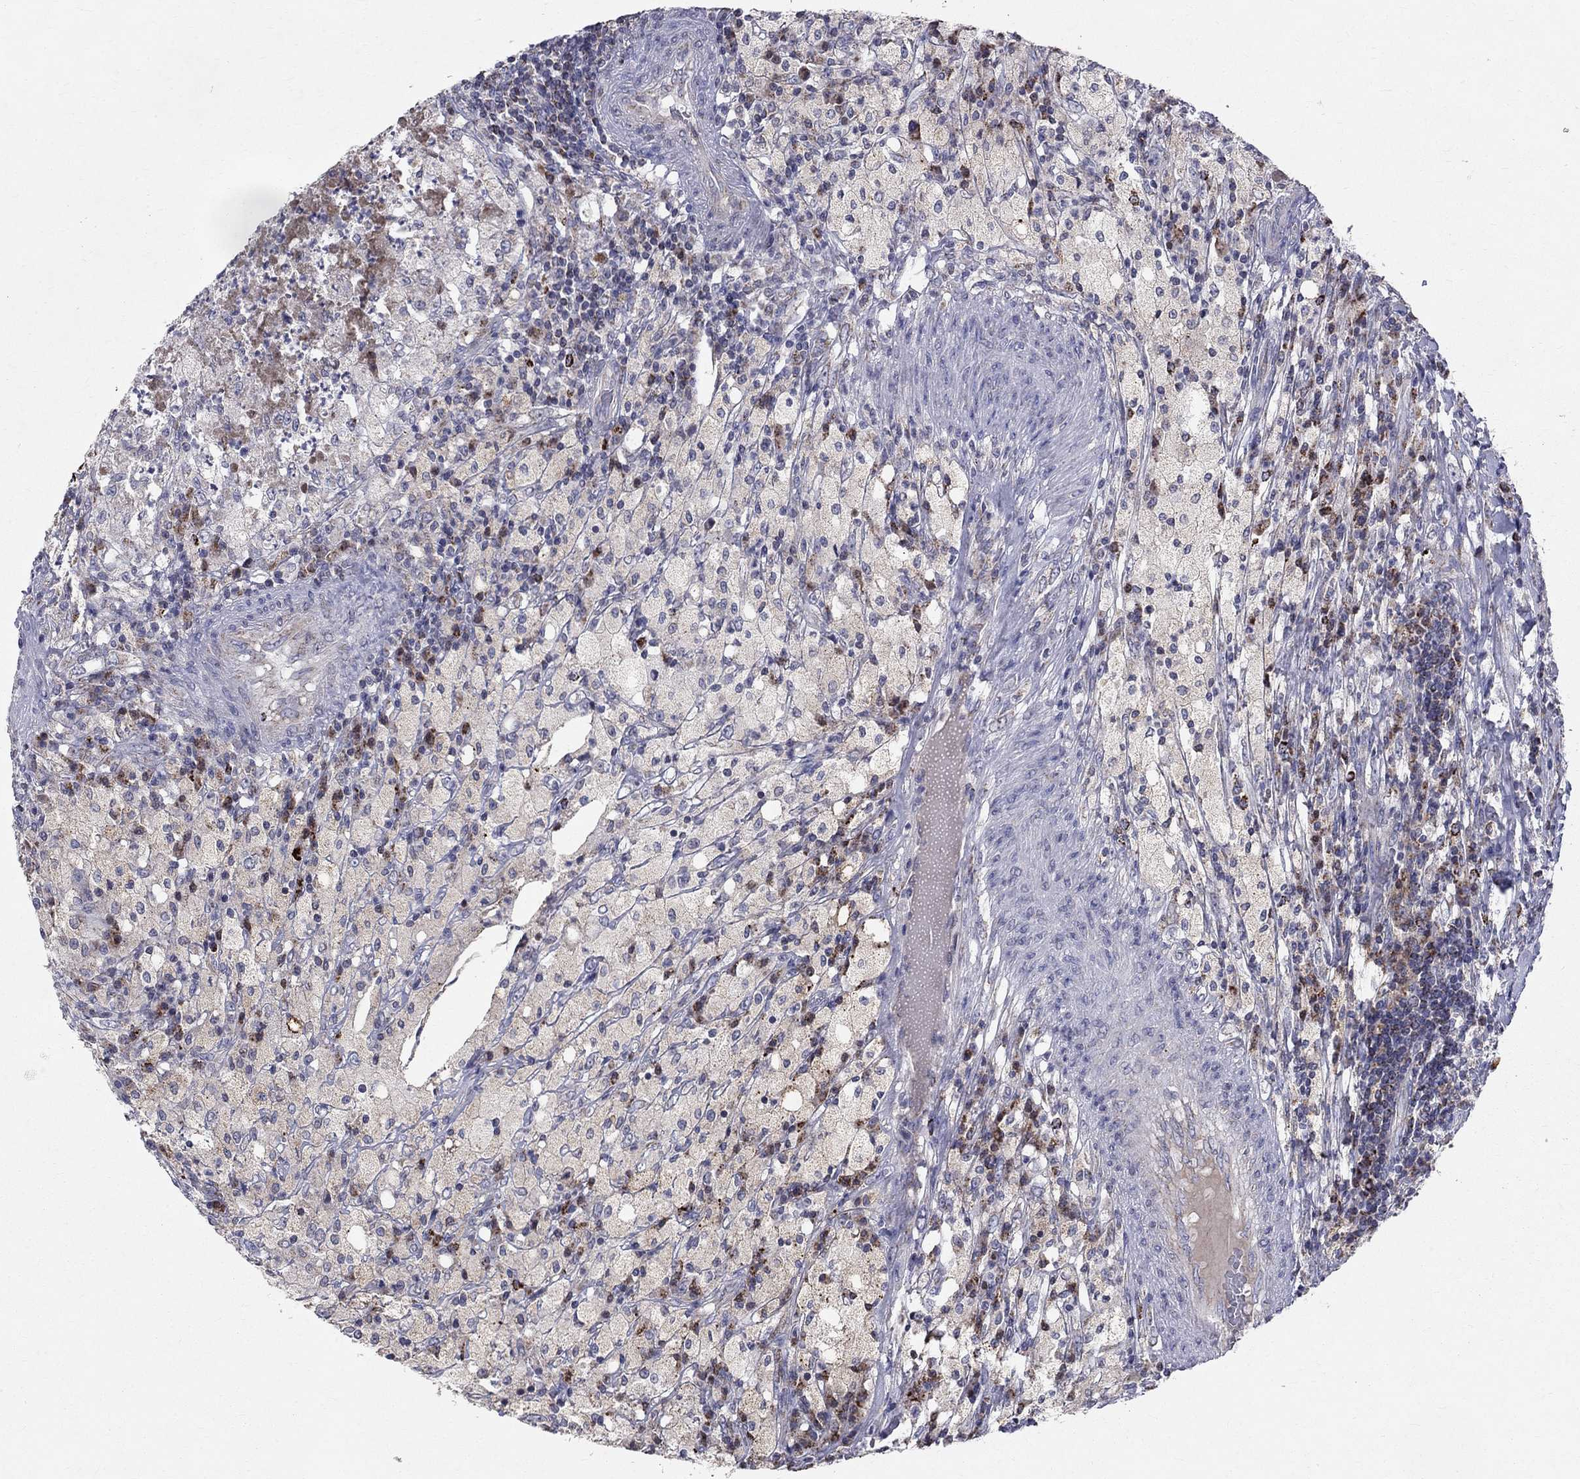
{"staining": {"intensity": "negative", "quantity": "none", "location": "none"}, "tissue": "testis cancer", "cell_type": "Tumor cells", "image_type": "cancer", "snomed": [{"axis": "morphology", "description": "Necrosis, NOS"}, {"axis": "morphology", "description": "Carcinoma, Embryonal, NOS"}, {"axis": "topography", "description": "Testis"}], "caption": "This is an immunohistochemistry (IHC) histopathology image of human testis embryonal carcinoma. There is no staining in tumor cells.", "gene": "SLC4A10", "patient": {"sex": "male", "age": 19}}